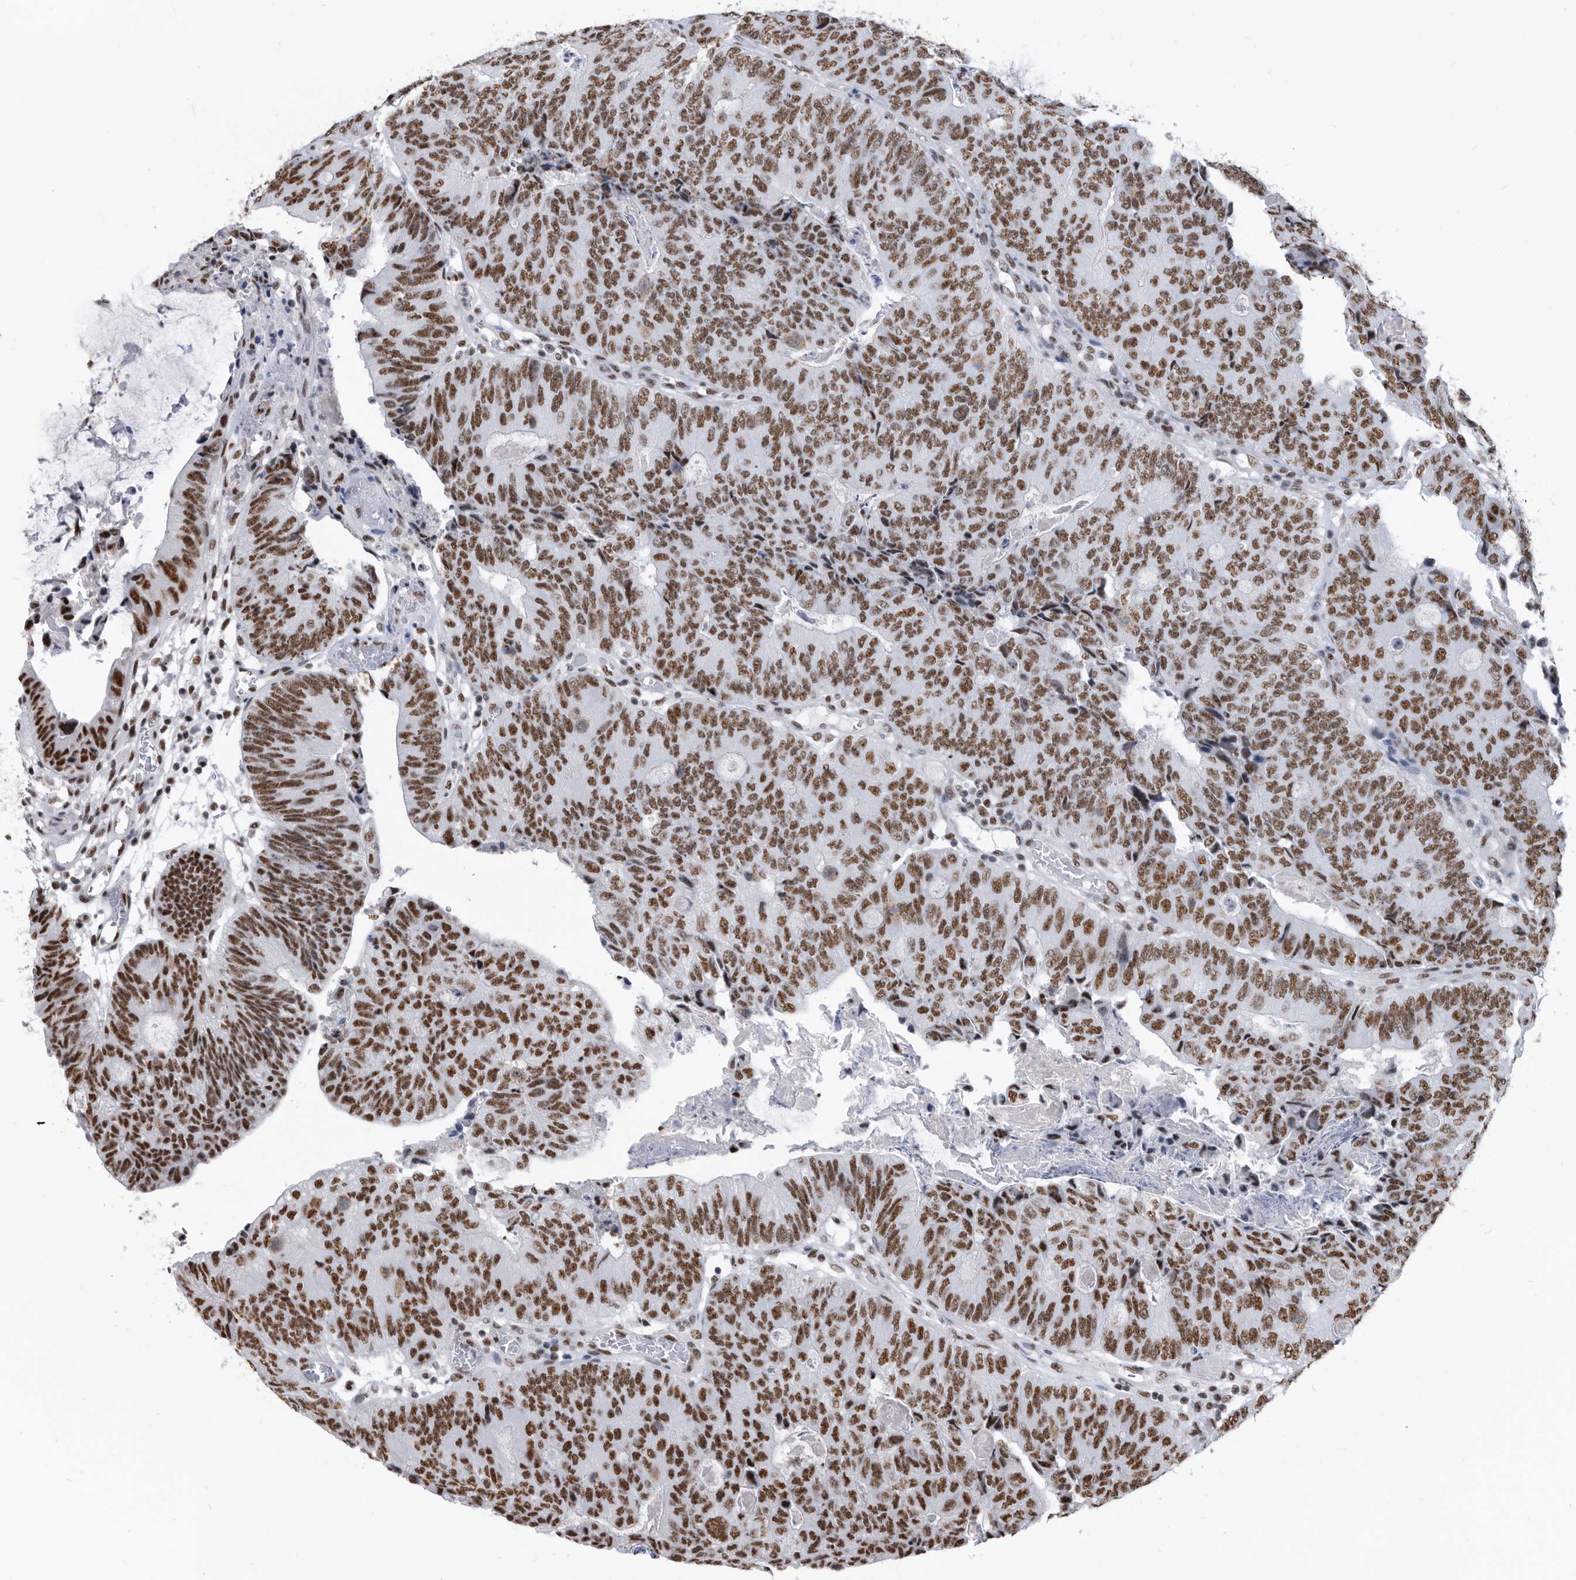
{"staining": {"intensity": "strong", "quantity": ">75%", "location": "nuclear"}, "tissue": "colorectal cancer", "cell_type": "Tumor cells", "image_type": "cancer", "snomed": [{"axis": "morphology", "description": "Adenocarcinoma, NOS"}, {"axis": "topography", "description": "Colon"}], "caption": "Immunohistochemical staining of human colorectal cancer (adenocarcinoma) displays high levels of strong nuclear staining in about >75% of tumor cells.", "gene": "SF3A1", "patient": {"sex": "female", "age": 67}}